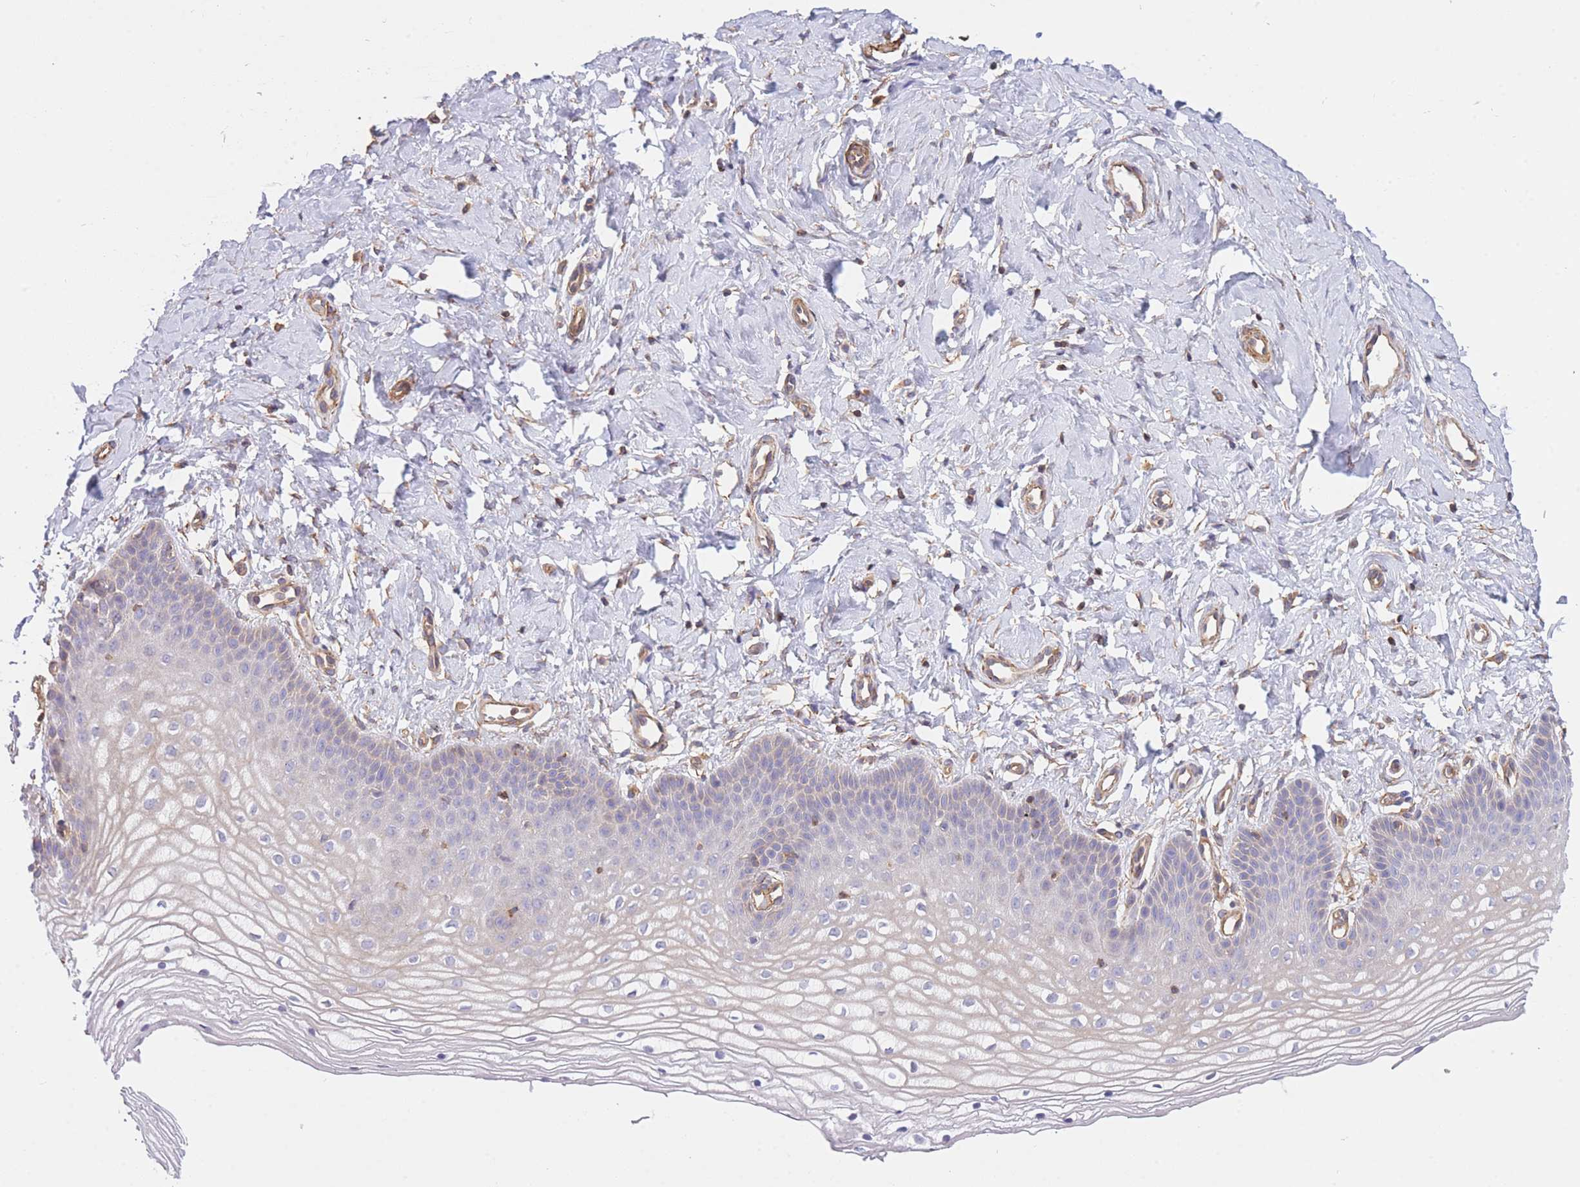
{"staining": {"intensity": "weak", "quantity": "<25%", "location": "cytoplasmic/membranous"}, "tissue": "vagina", "cell_type": "Squamous epithelial cells", "image_type": "normal", "snomed": [{"axis": "morphology", "description": "Normal tissue, NOS"}, {"axis": "topography", "description": "Vagina"}], "caption": "High magnification brightfield microscopy of unremarkable vagina stained with DAB (3,3'-diaminobenzidine) (brown) and counterstained with hematoxylin (blue): squamous epithelial cells show no significant staining. Nuclei are stained in blue.", "gene": "CDC25B", "patient": {"sex": "female", "age": 68}}